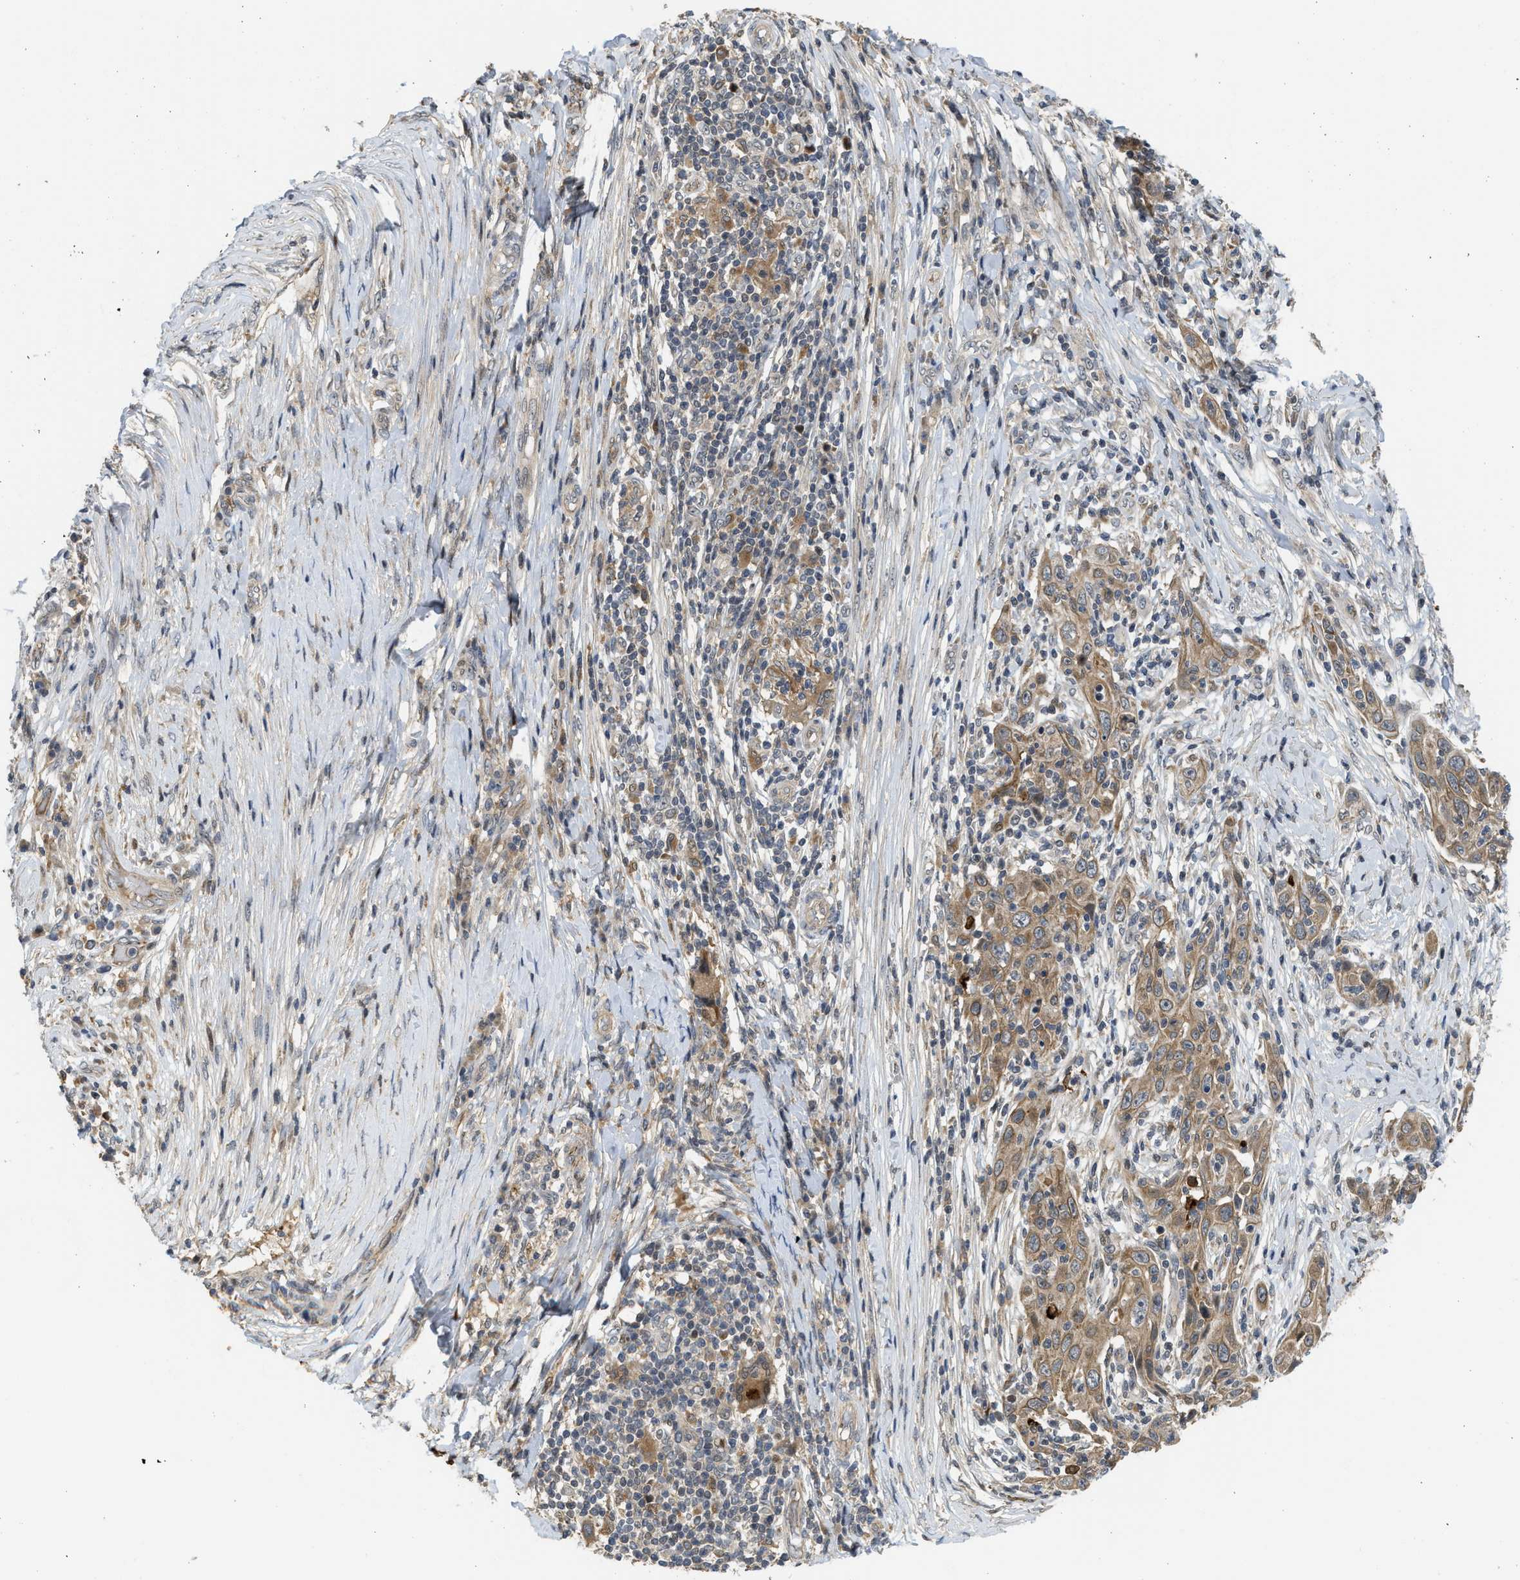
{"staining": {"intensity": "moderate", "quantity": ">75%", "location": "cytoplasmic/membranous"}, "tissue": "skin cancer", "cell_type": "Tumor cells", "image_type": "cancer", "snomed": [{"axis": "morphology", "description": "Squamous cell carcinoma, NOS"}, {"axis": "topography", "description": "Skin"}], "caption": "High-magnification brightfield microscopy of skin cancer (squamous cell carcinoma) stained with DAB (brown) and counterstained with hematoxylin (blue). tumor cells exhibit moderate cytoplasmic/membranous staining is appreciated in approximately>75% of cells.", "gene": "DNAJC28", "patient": {"sex": "female", "age": 88}}